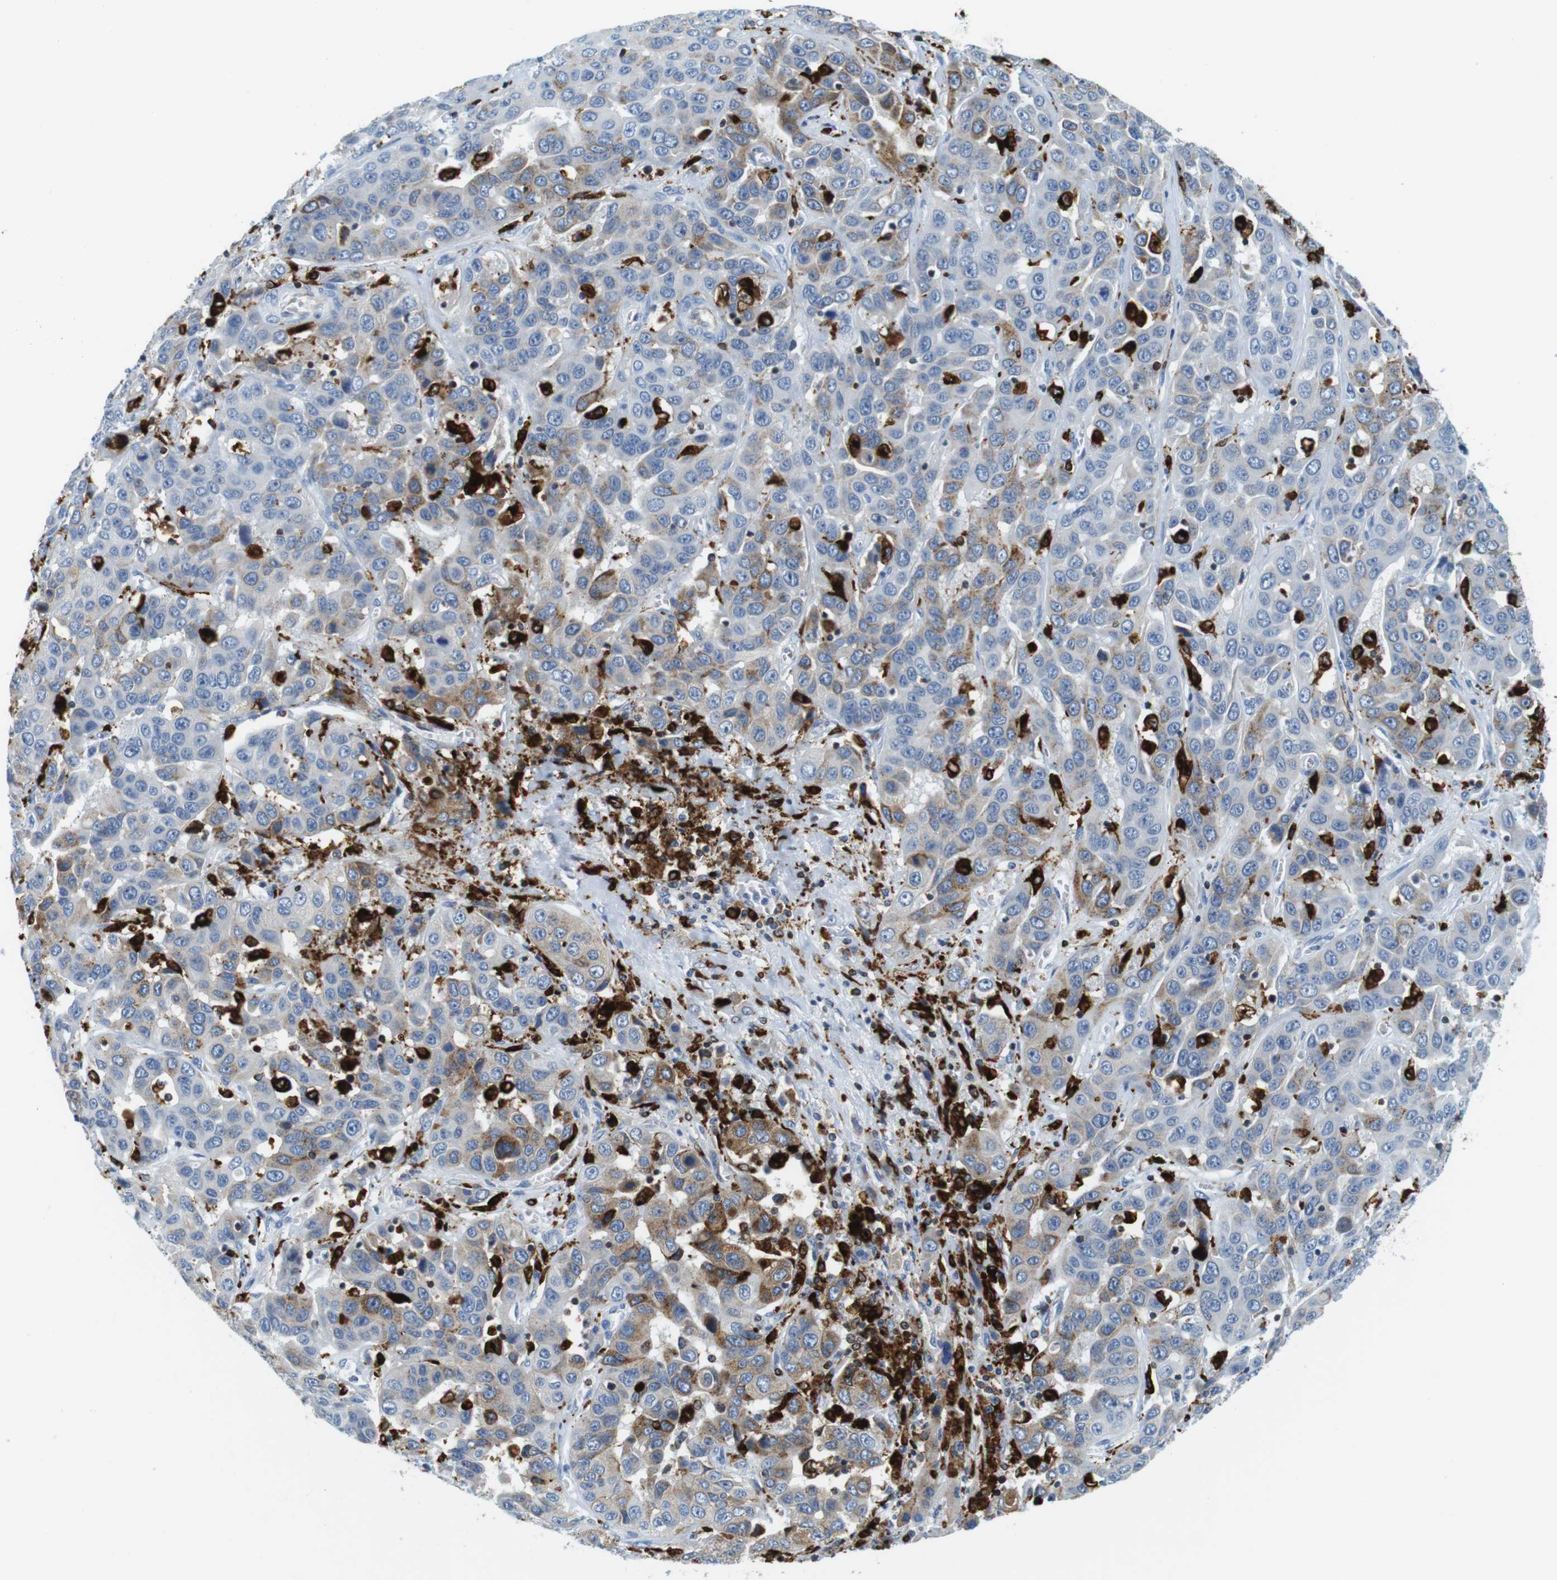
{"staining": {"intensity": "weak", "quantity": "<25%", "location": "cytoplasmic/membranous"}, "tissue": "liver cancer", "cell_type": "Tumor cells", "image_type": "cancer", "snomed": [{"axis": "morphology", "description": "Cholangiocarcinoma"}, {"axis": "topography", "description": "Liver"}], "caption": "Protein analysis of cholangiocarcinoma (liver) reveals no significant expression in tumor cells.", "gene": "CIITA", "patient": {"sex": "female", "age": 52}}